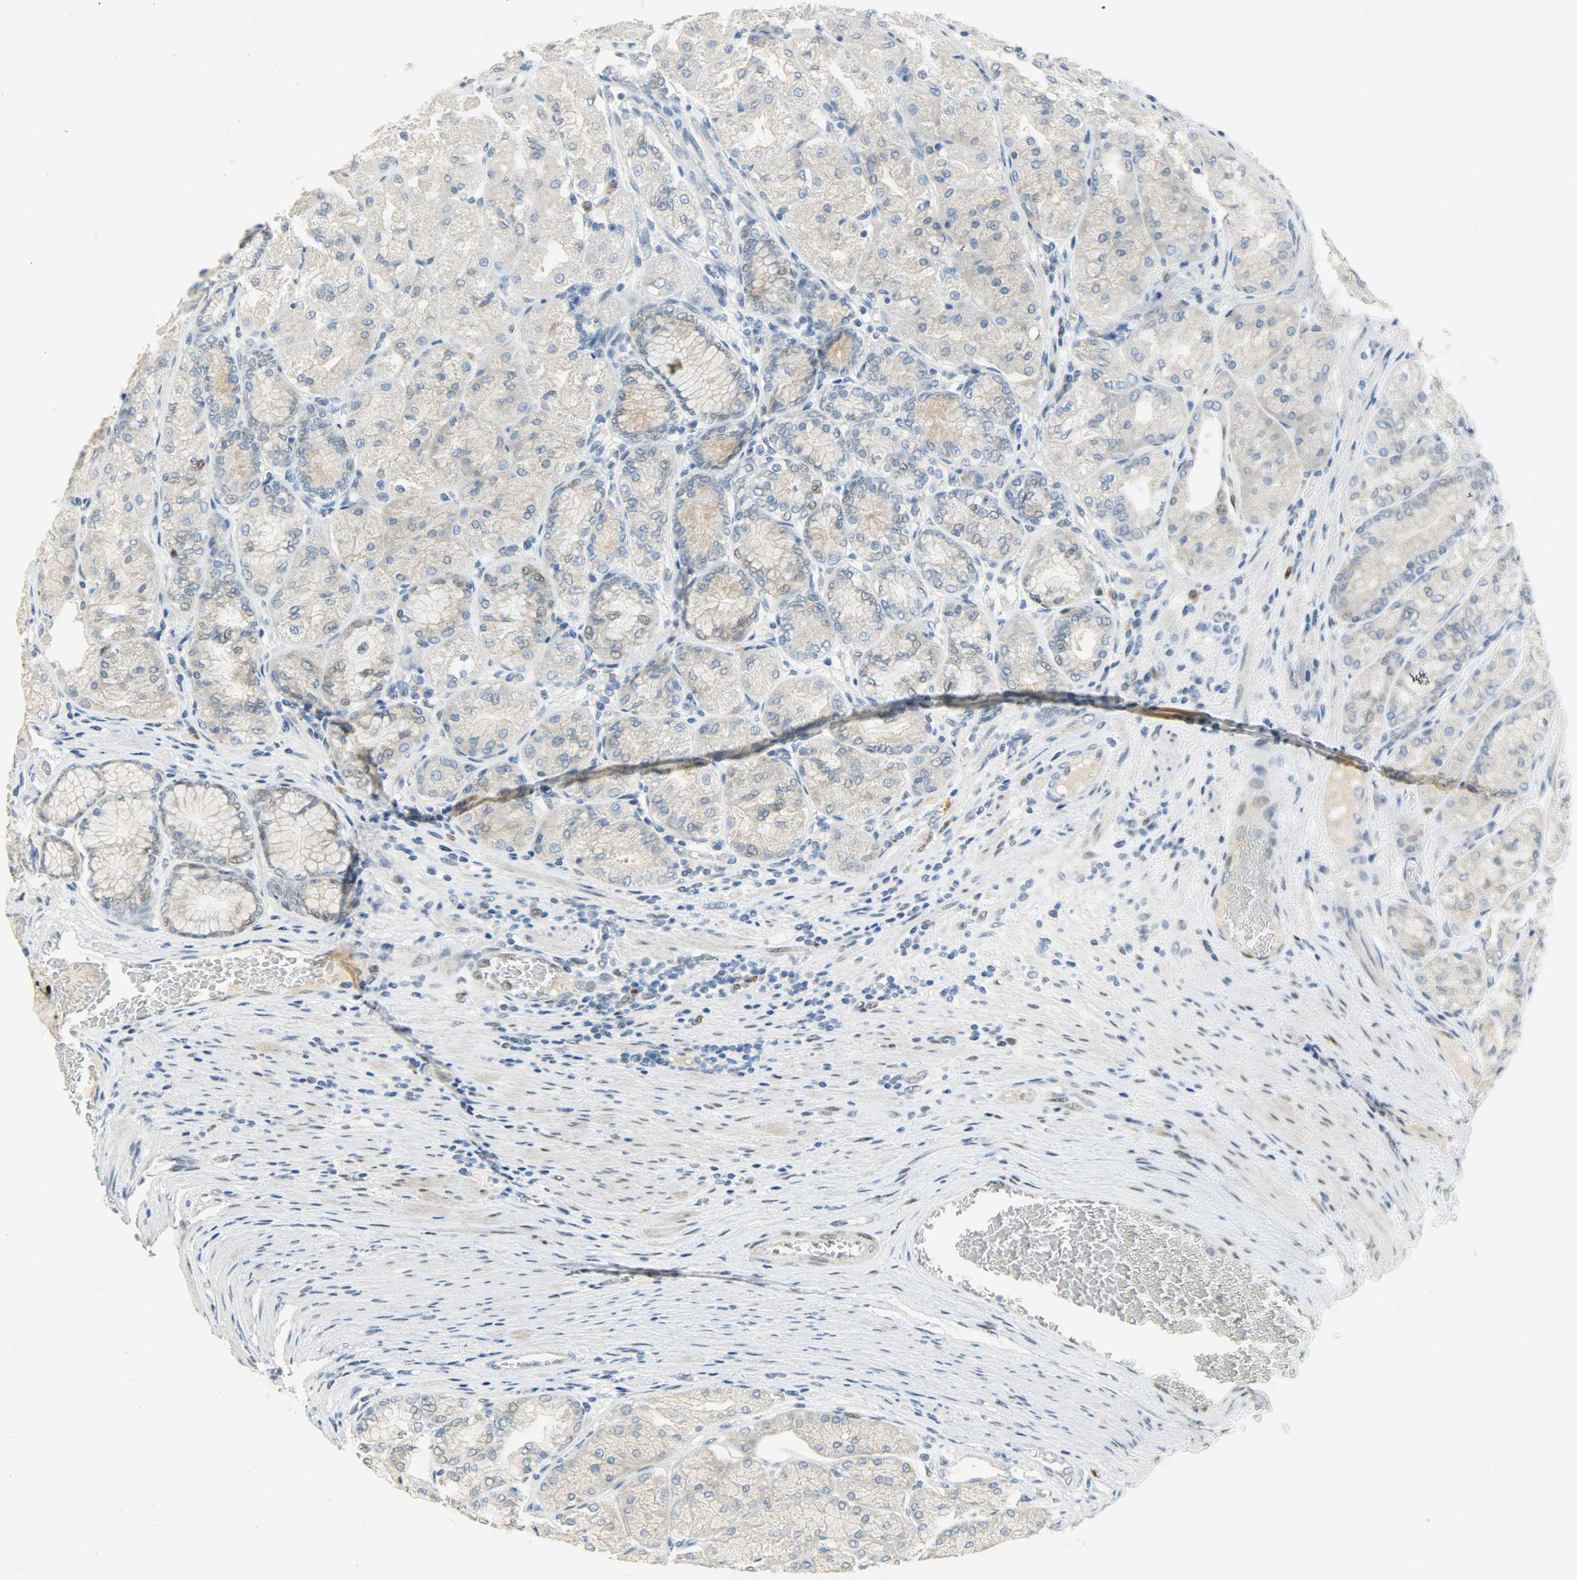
{"staining": {"intensity": "weak", "quantity": "25%-75%", "location": "nuclear"}, "tissue": "stomach", "cell_type": "Glandular cells", "image_type": "normal", "snomed": [{"axis": "morphology", "description": "Normal tissue, NOS"}, {"axis": "morphology", "description": "Adenocarcinoma, NOS"}, {"axis": "topography", "description": "Stomach"}, {"axis": "topography", "description": "Stomach, lower"}], "caption": "High-magnification brightfield microscopy of benign stomach stained with DAB (brown) and counterstained with hematoxylin (blue). glandular cells exhibit weak nuclear expression is identified in approximately25%-75% of cells.", "gene": "JUNB", "patient": {"sex": "female", "age": 65}}